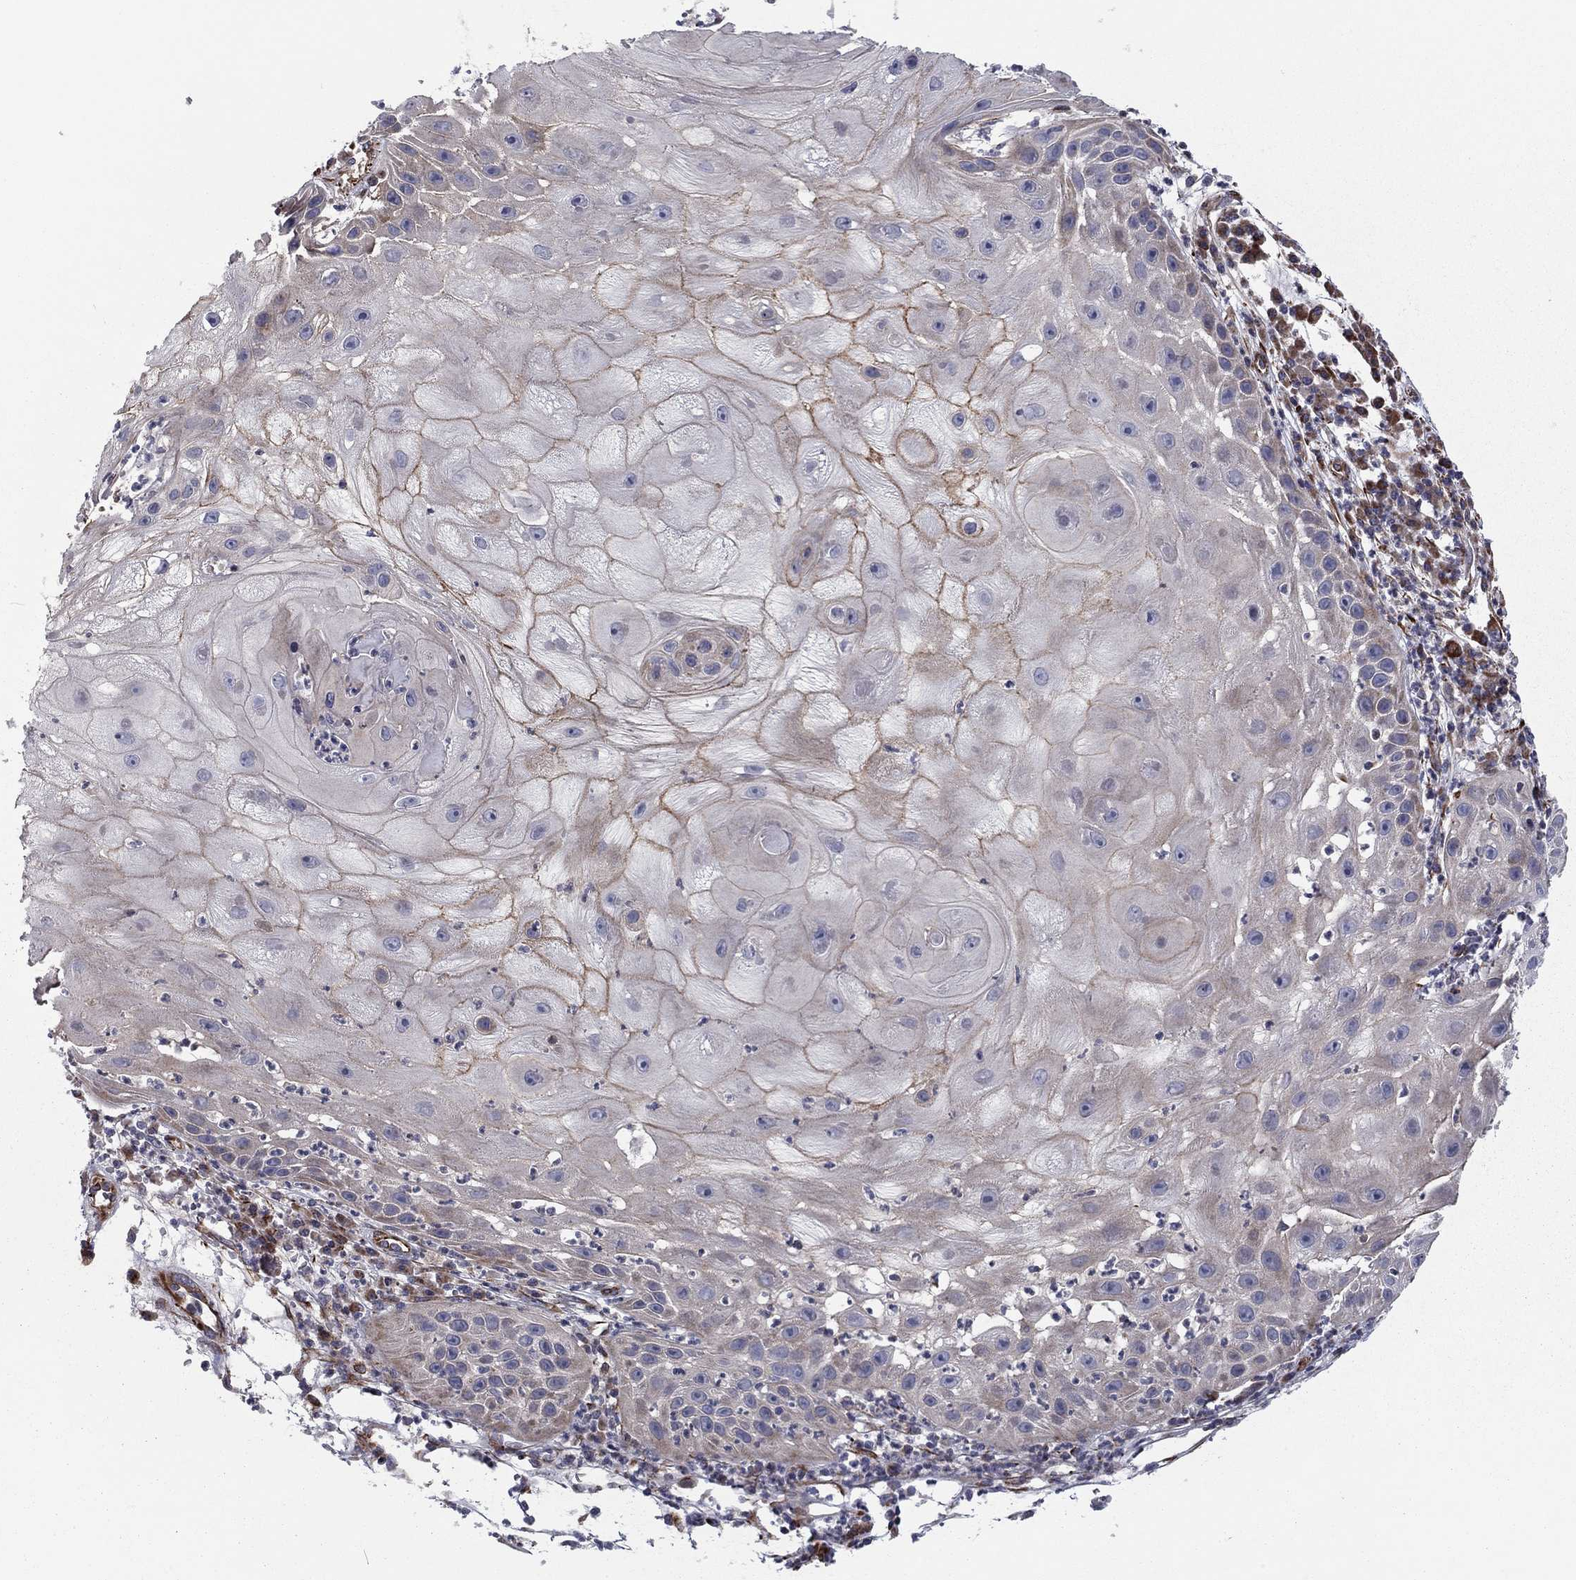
{"staining": {"intensity": "moderate", "quantity": "<25%", "location": "cytoplasmic/membranous"}, "tissue": "skin cancer", "cell_type": "Tumor cells", "image_type": "cancer", "snomed": [{"axis": "morphology", "description": "Normal tissue, NOS"}, {"axis": "morphology", "description": "Squamous cell carcinoma, NOS"}, {"axis": "topography", "description": "Skin"}], "caption": "Protein analysis of skin cancer tissue demonstrates moderate cytoplasmic/membranous staining in about <25% of tumor cells. (DAB (3,3'-diaminobenzidine) IHC, brown staining for protein, blue staining for nuclei).", "gene": "CLSTN1", "patient": {"sex": "male", "age": 79}}